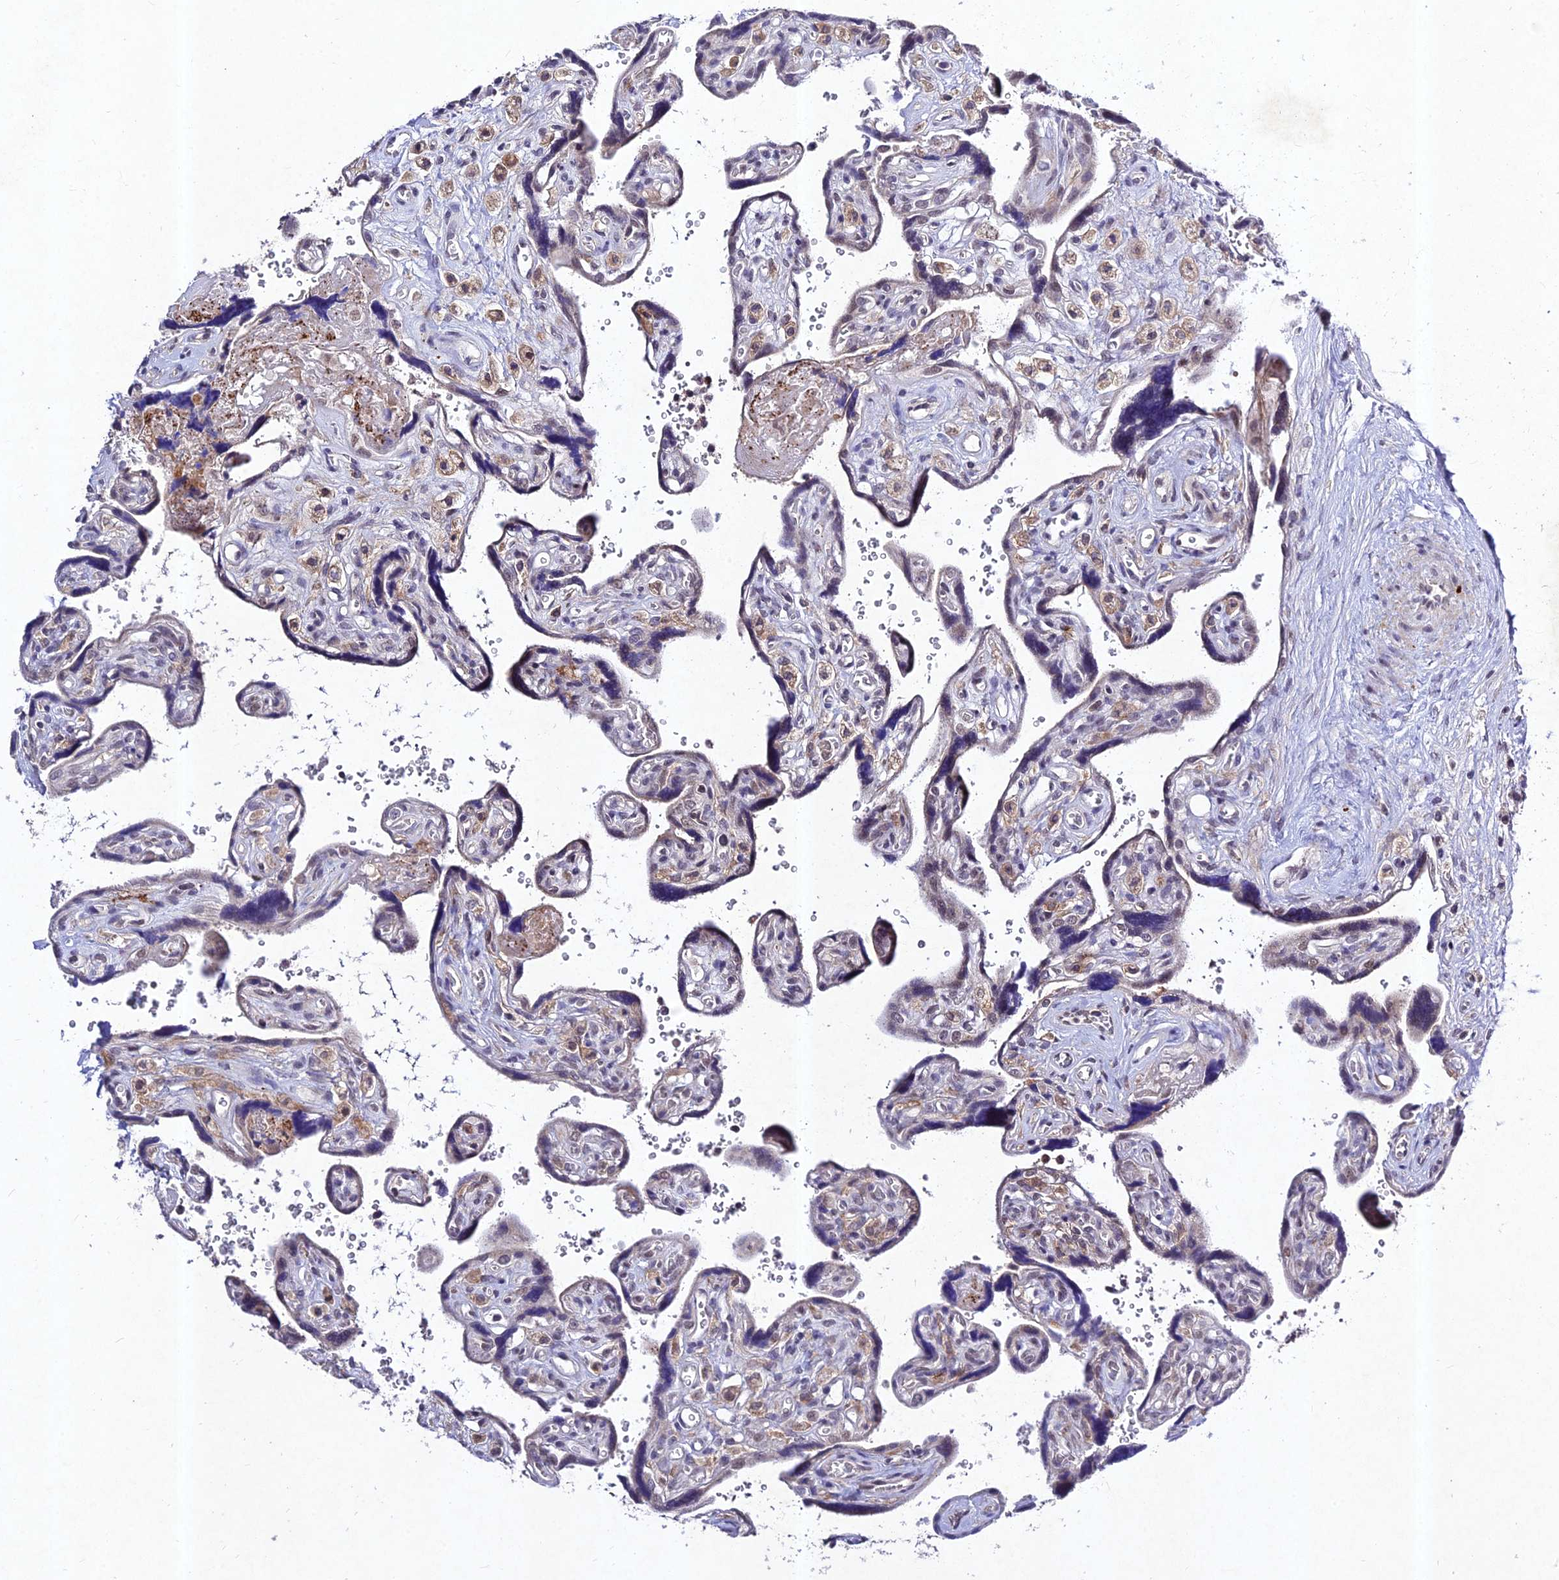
{"staining": {"intensity": "moderate", "quantity": "<25%", "location": "nuclear"}, "tissue": "placenta", "cell_type": "Trophoblastic cells", "image_type": "normal", "snomed": [{"axis": "morphology", "description": "Normal tissue, NOS"}, {"axis": "topography", "description": "Placenta"}], "caption": "Trophoblastic cells exhibit moderate nuclear expression in about <25% of cells in normal placenta. The staining was performed using DAB (3,3'-diaminobenzidine), with brown indicating positive protein expression. Nuclei are stained blue with hematoxylin.", "gene": "RAVER1", "patient": {"sex": "female", "age": 39}}